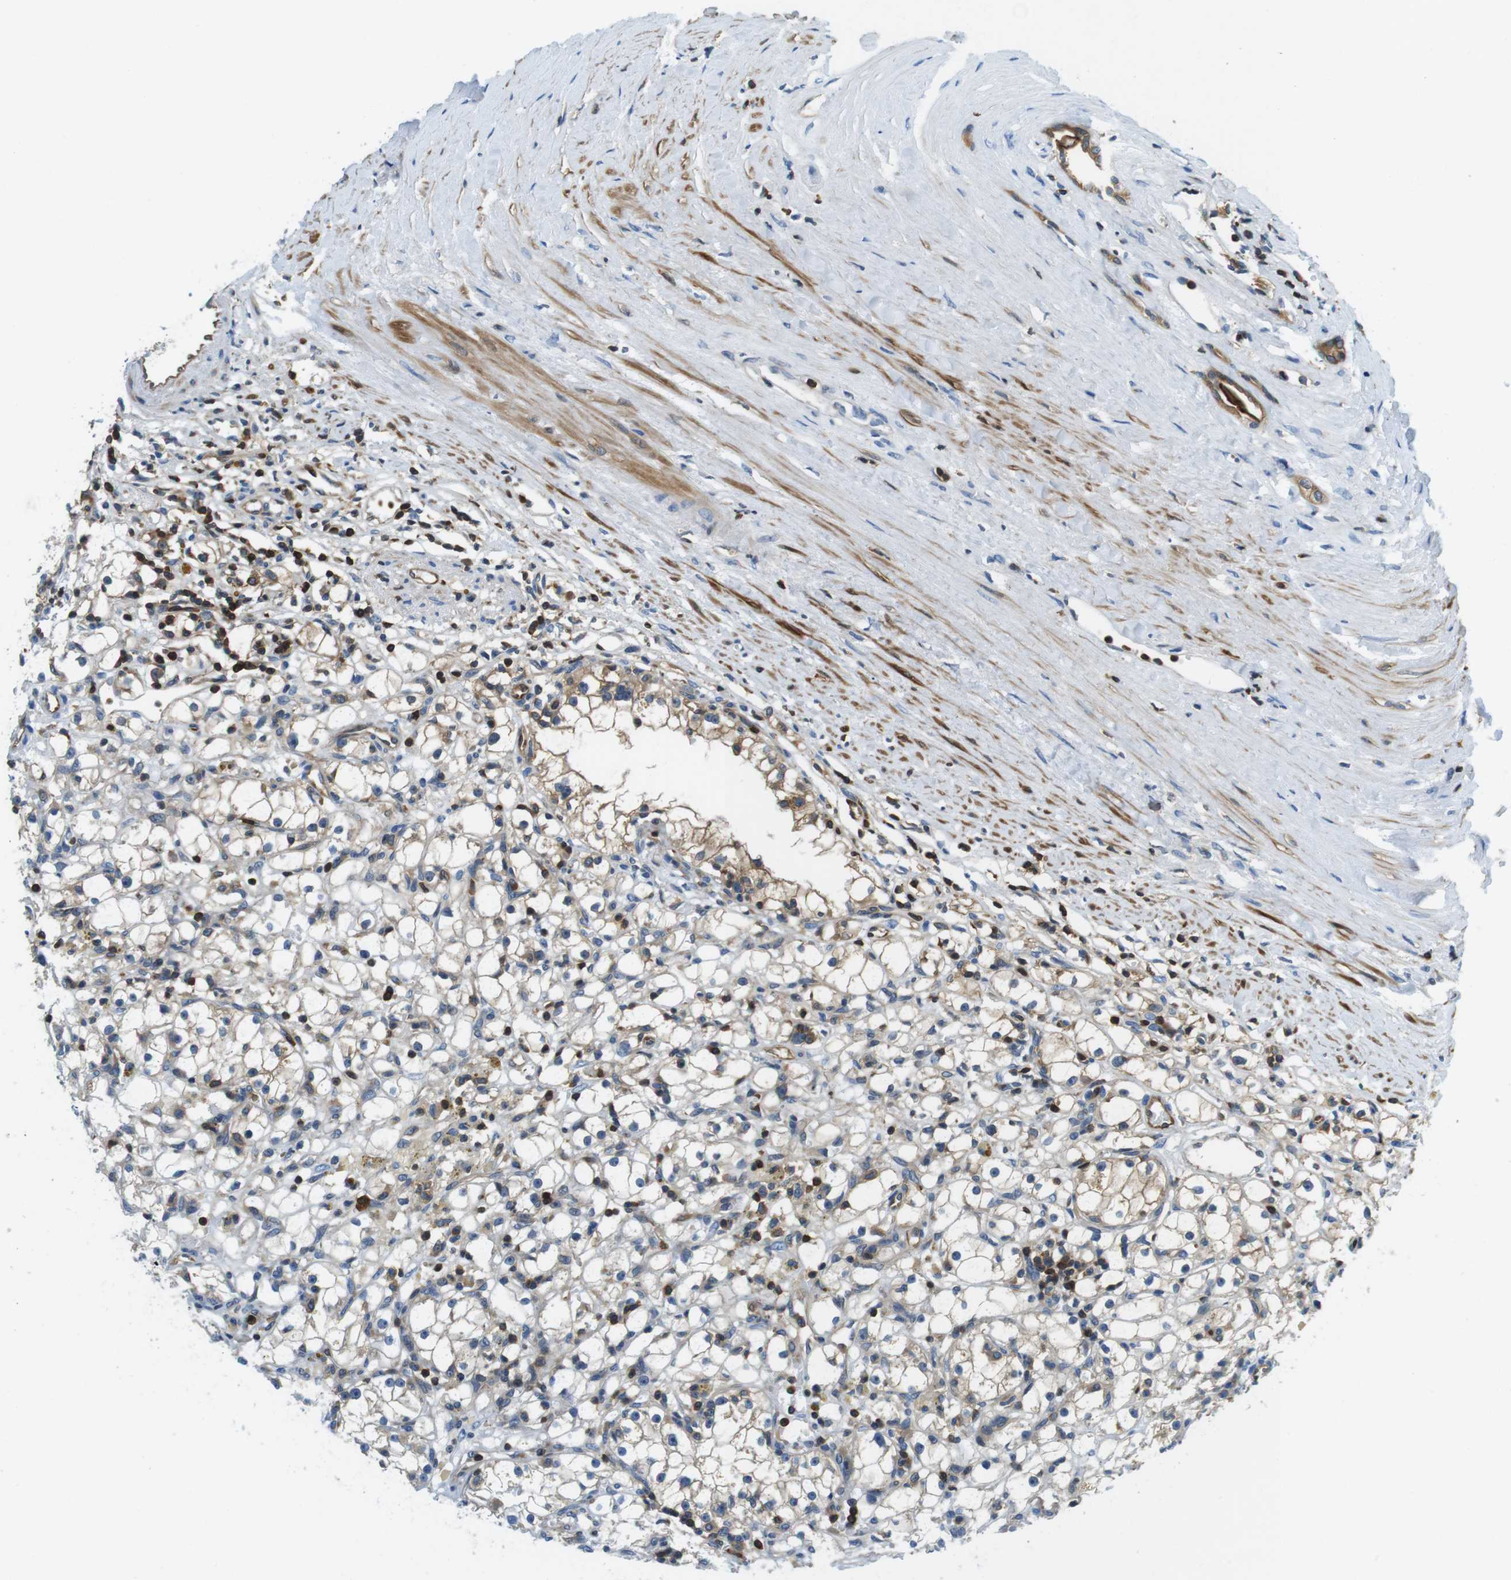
{"staining": {"intensity": "moderate", "quantity": "25%-75%", "location": "cytoplasmic/membranous"}, "tissue": "renal cancer", "cell_type": "Tumor cells", "image_type": "cancer", "snomed": [{"axis": "morphology", "description": "Adenocarcinoma, NOS"}, {"axis": "topography", "description": "Kidney"}], "caption": "Immunohistochemical staining of human renal adenocarcinoma exhibits medium levels of moderate cytoplasmic/membranous protein positivity in approximately 25%-75% of tumor cells.", "gene": "TES", "patient": {"sex": "male", "age": 56}}